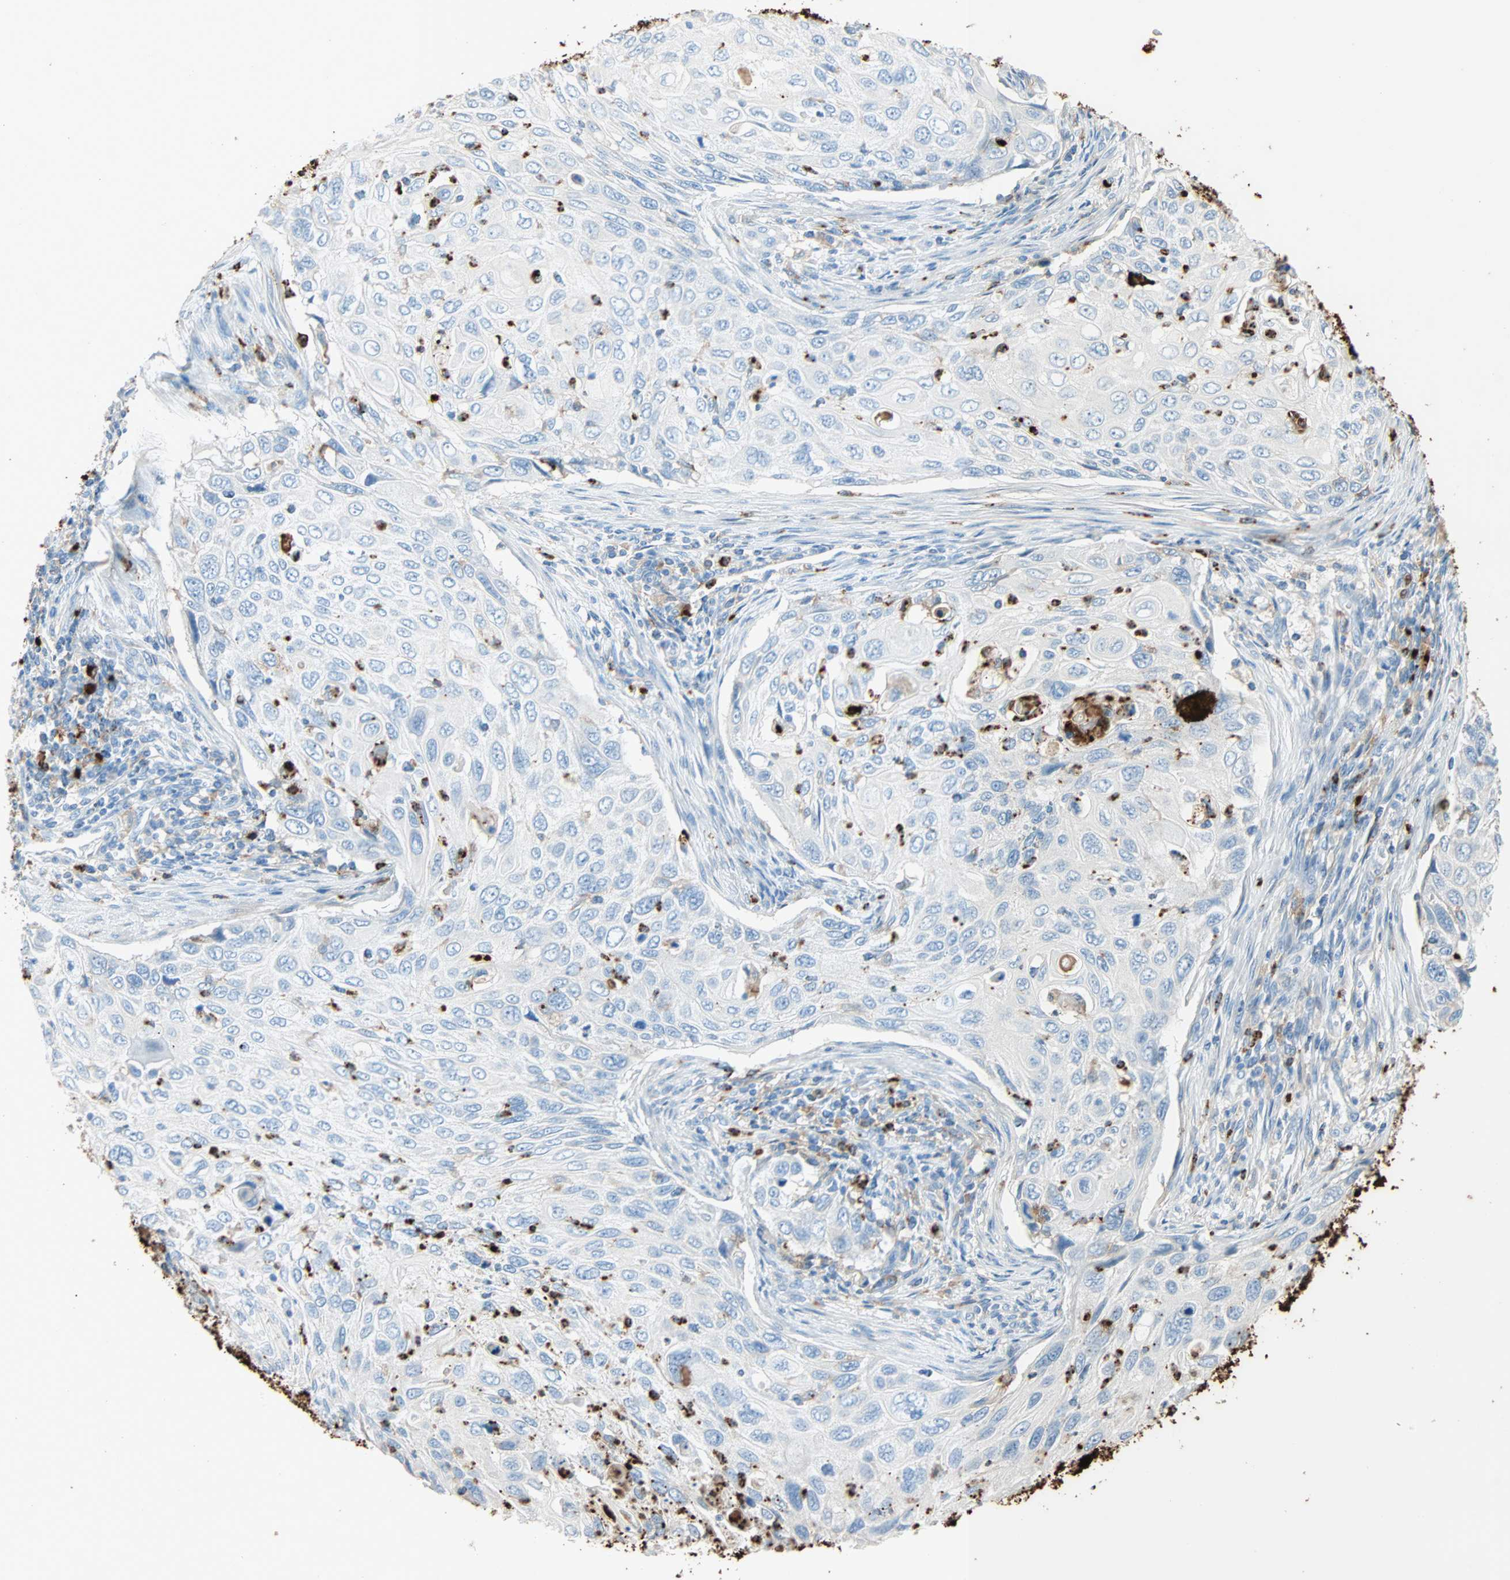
{"staining": {"intensity": "negative", "quantity": "none", "location": "none"}, "tissue": "cervical cancer", "cell_type": "Tumor cells", "image_type": "cancer", "snomed": [{"axis": "morphology", "description": "Squamous cell carcinoma, NOS"}, {"axis": "topography", "description": "Cervix"}], "caption": "Squamous cell carcinoma (cervical) was stained to show a protein in brown. There is no significant positivity in tumor cells.", "gene": "CLEC4A", "patient": {"sex": "female", "age": 70}}